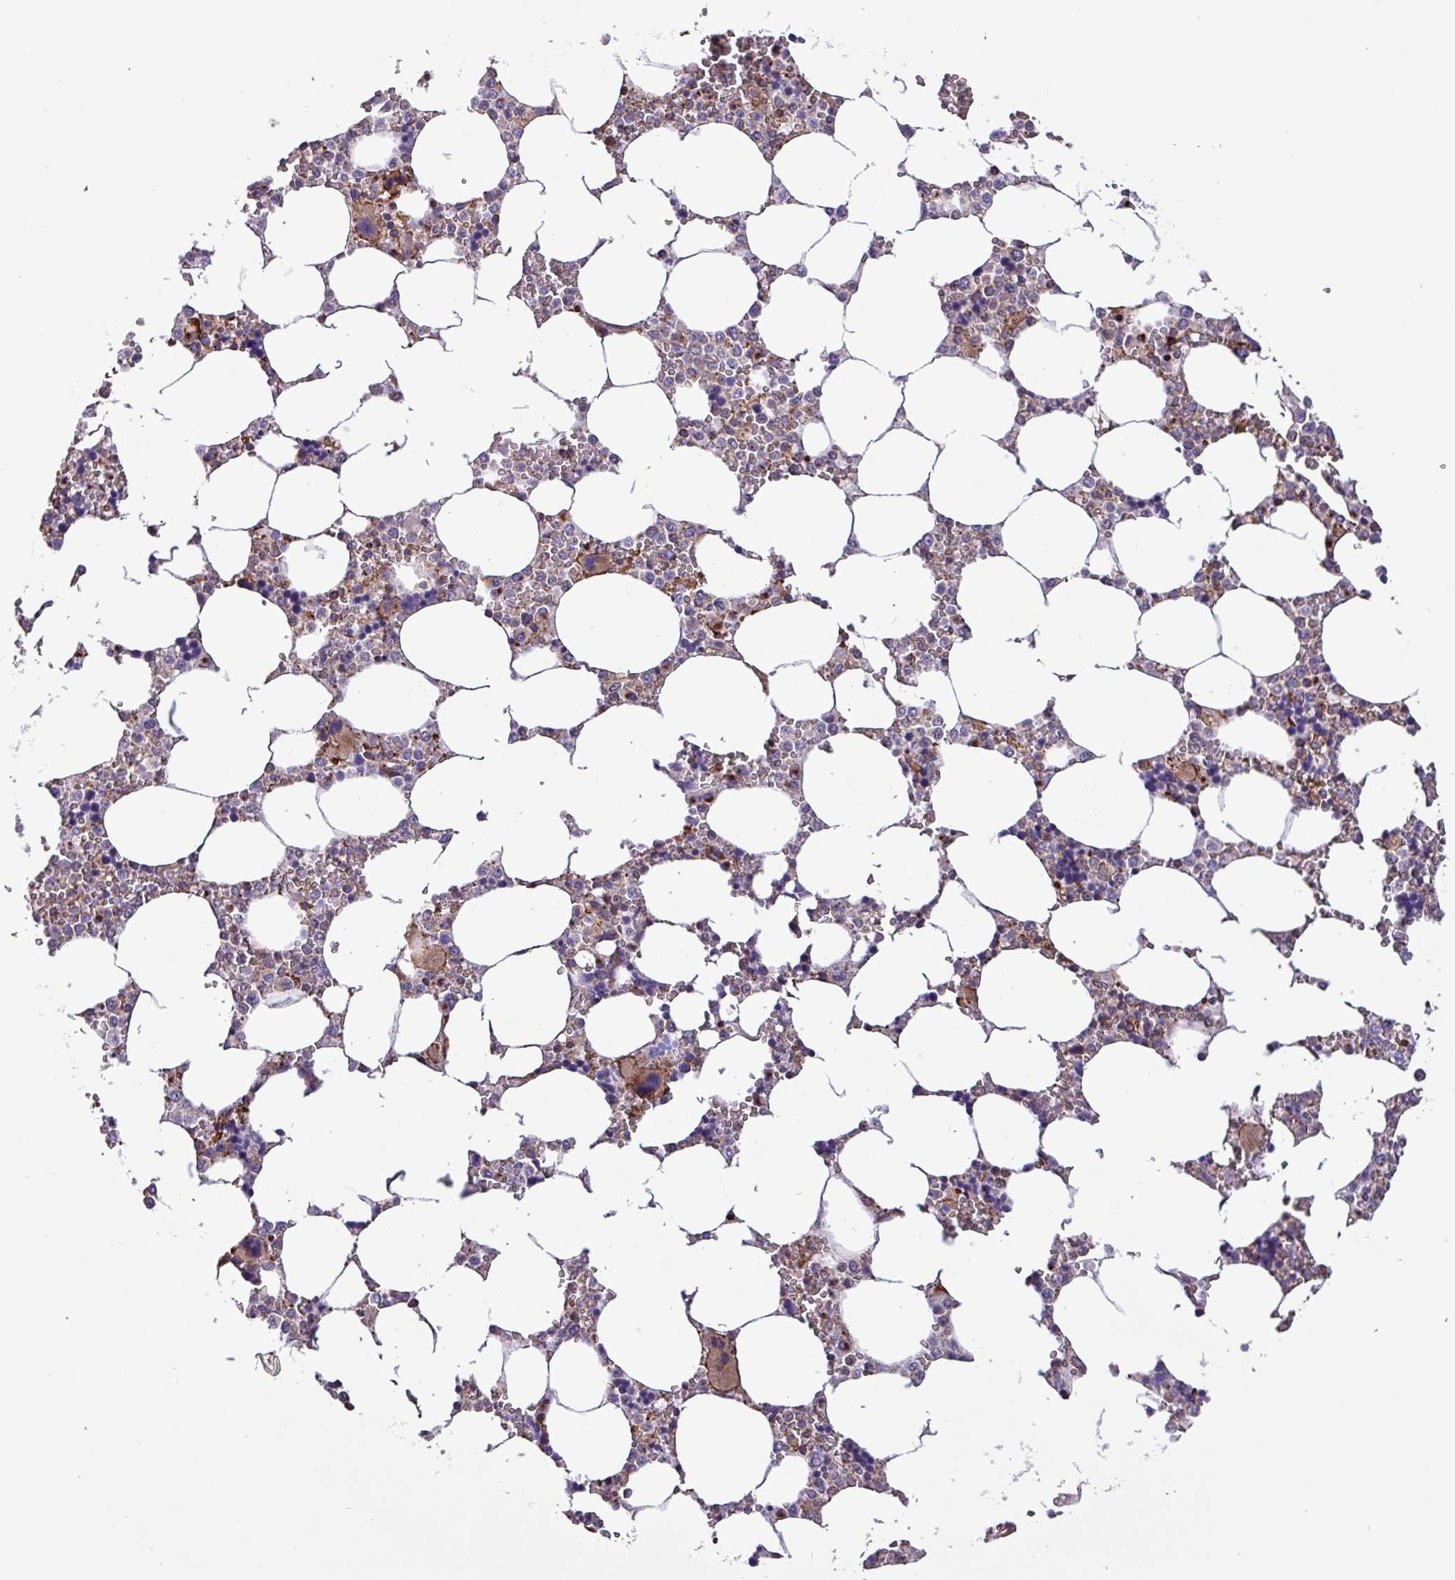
{"staining": {"intensity": "weak", "quantity": "<25%", "location": "cytoplasmic/membranous"}, "tissue": "bone marrow", "cell_type": "Hematopoietic cells", "image_type": "normal", "snomed": [{"axis": "morphology", "description": "Normal tissue, NOS"}, {"axis": "topography", "description": "Bone marrow"}], "caption": "The image displays no staining of hematopoietic cells in unremarkable bone marrow. Nuclei are stained in blue.", "gene": "VAMP4", "patient": {"sex": "male", "age": 64}}